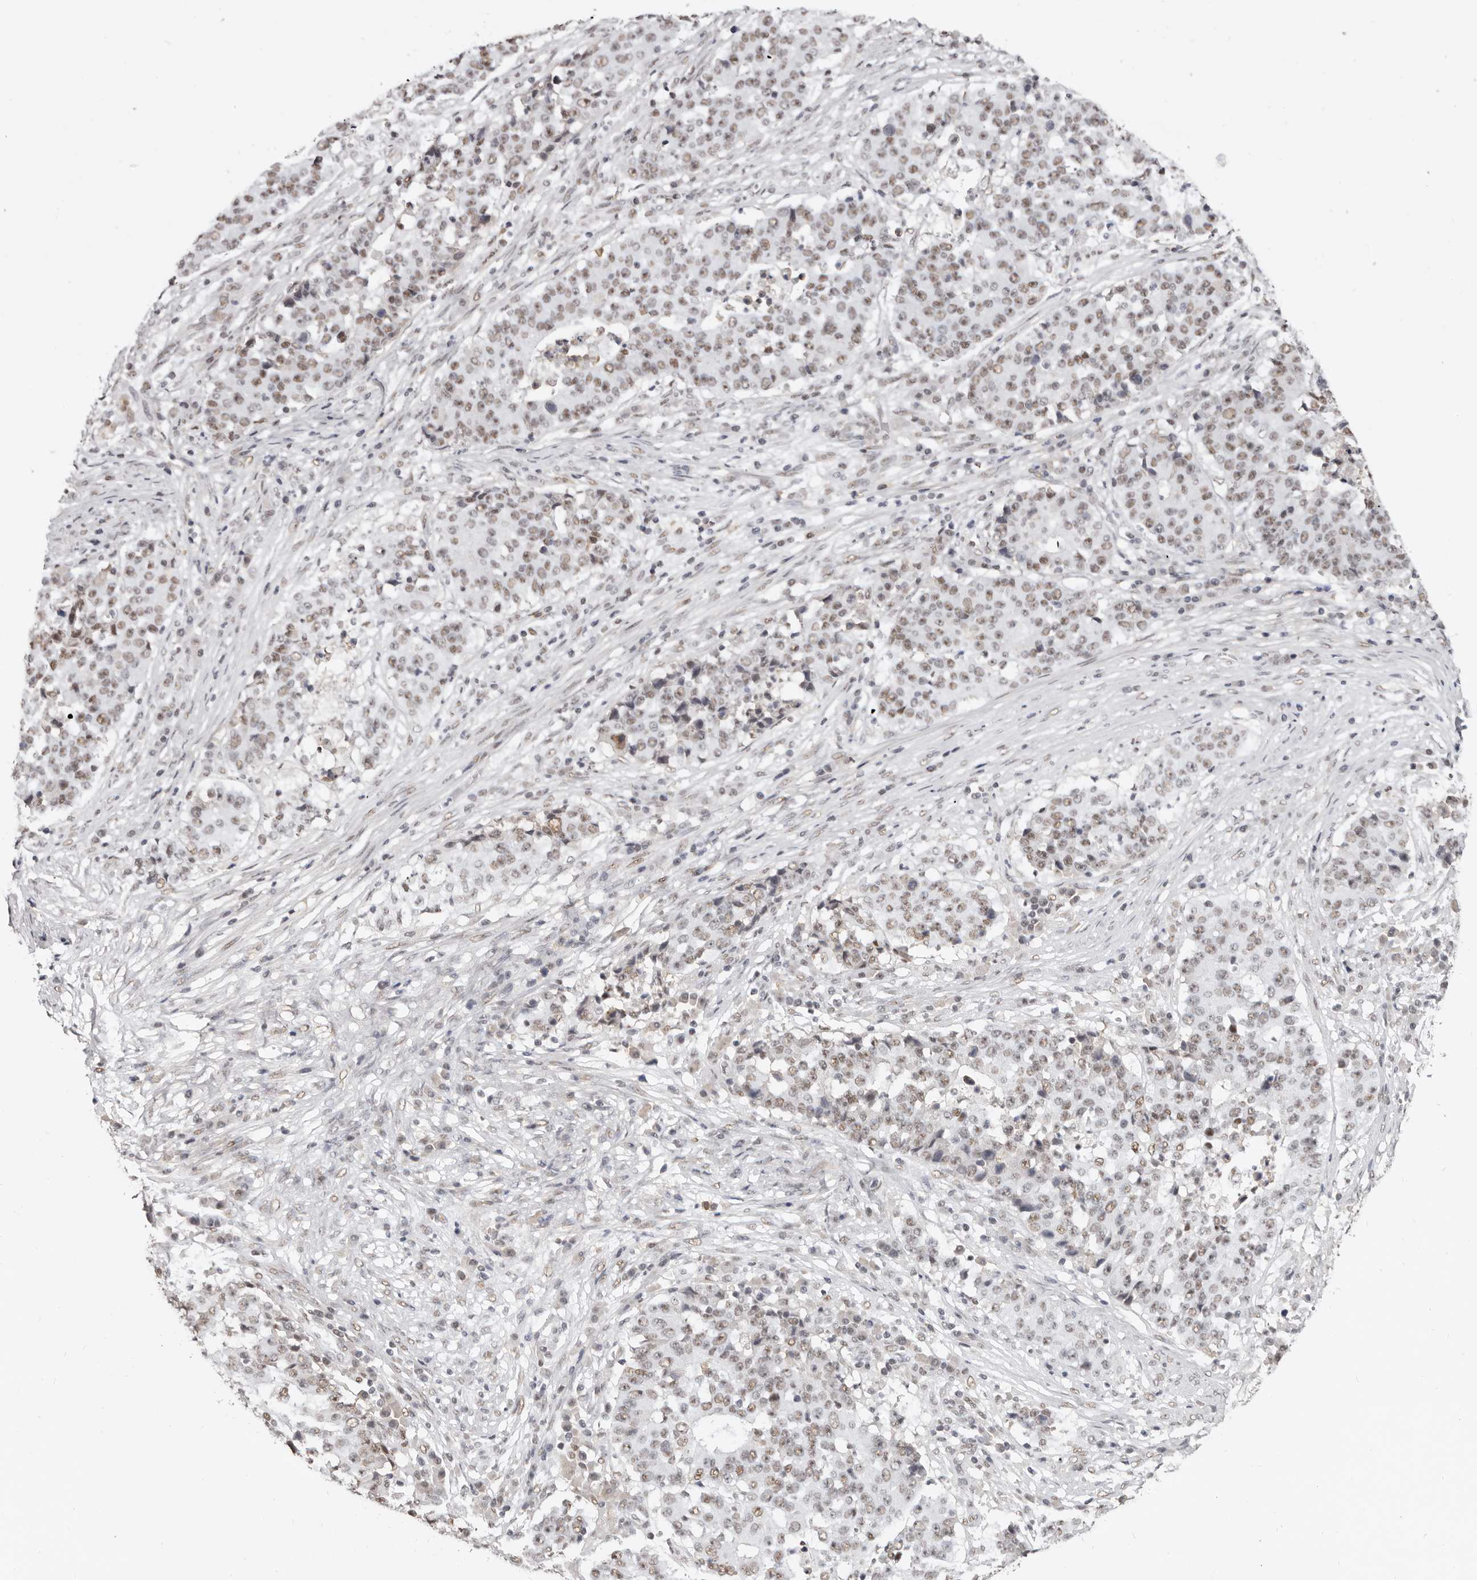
{"staining": {"intensity": "weak", "quantity": "25%-75%", "location": "nuclear"}, "tissue": "stomach cancer", "cell_type": "Tumor cells", "image_type": "cancer", "snomed": [{"axis": "morphology", "description": "Adenocarcinoma, NOS"}, {"axis": "topography", "description": "Stomach"}], "caption": "Immunohistochemical staining of human stomach cancer (adenocarcinoma) exhibits low levels of weak nuclear protein expression in approximately 25%-75% of tumor cells.", "gene": "SCAF4", "patient": {"sex": "male", "age": 59}}